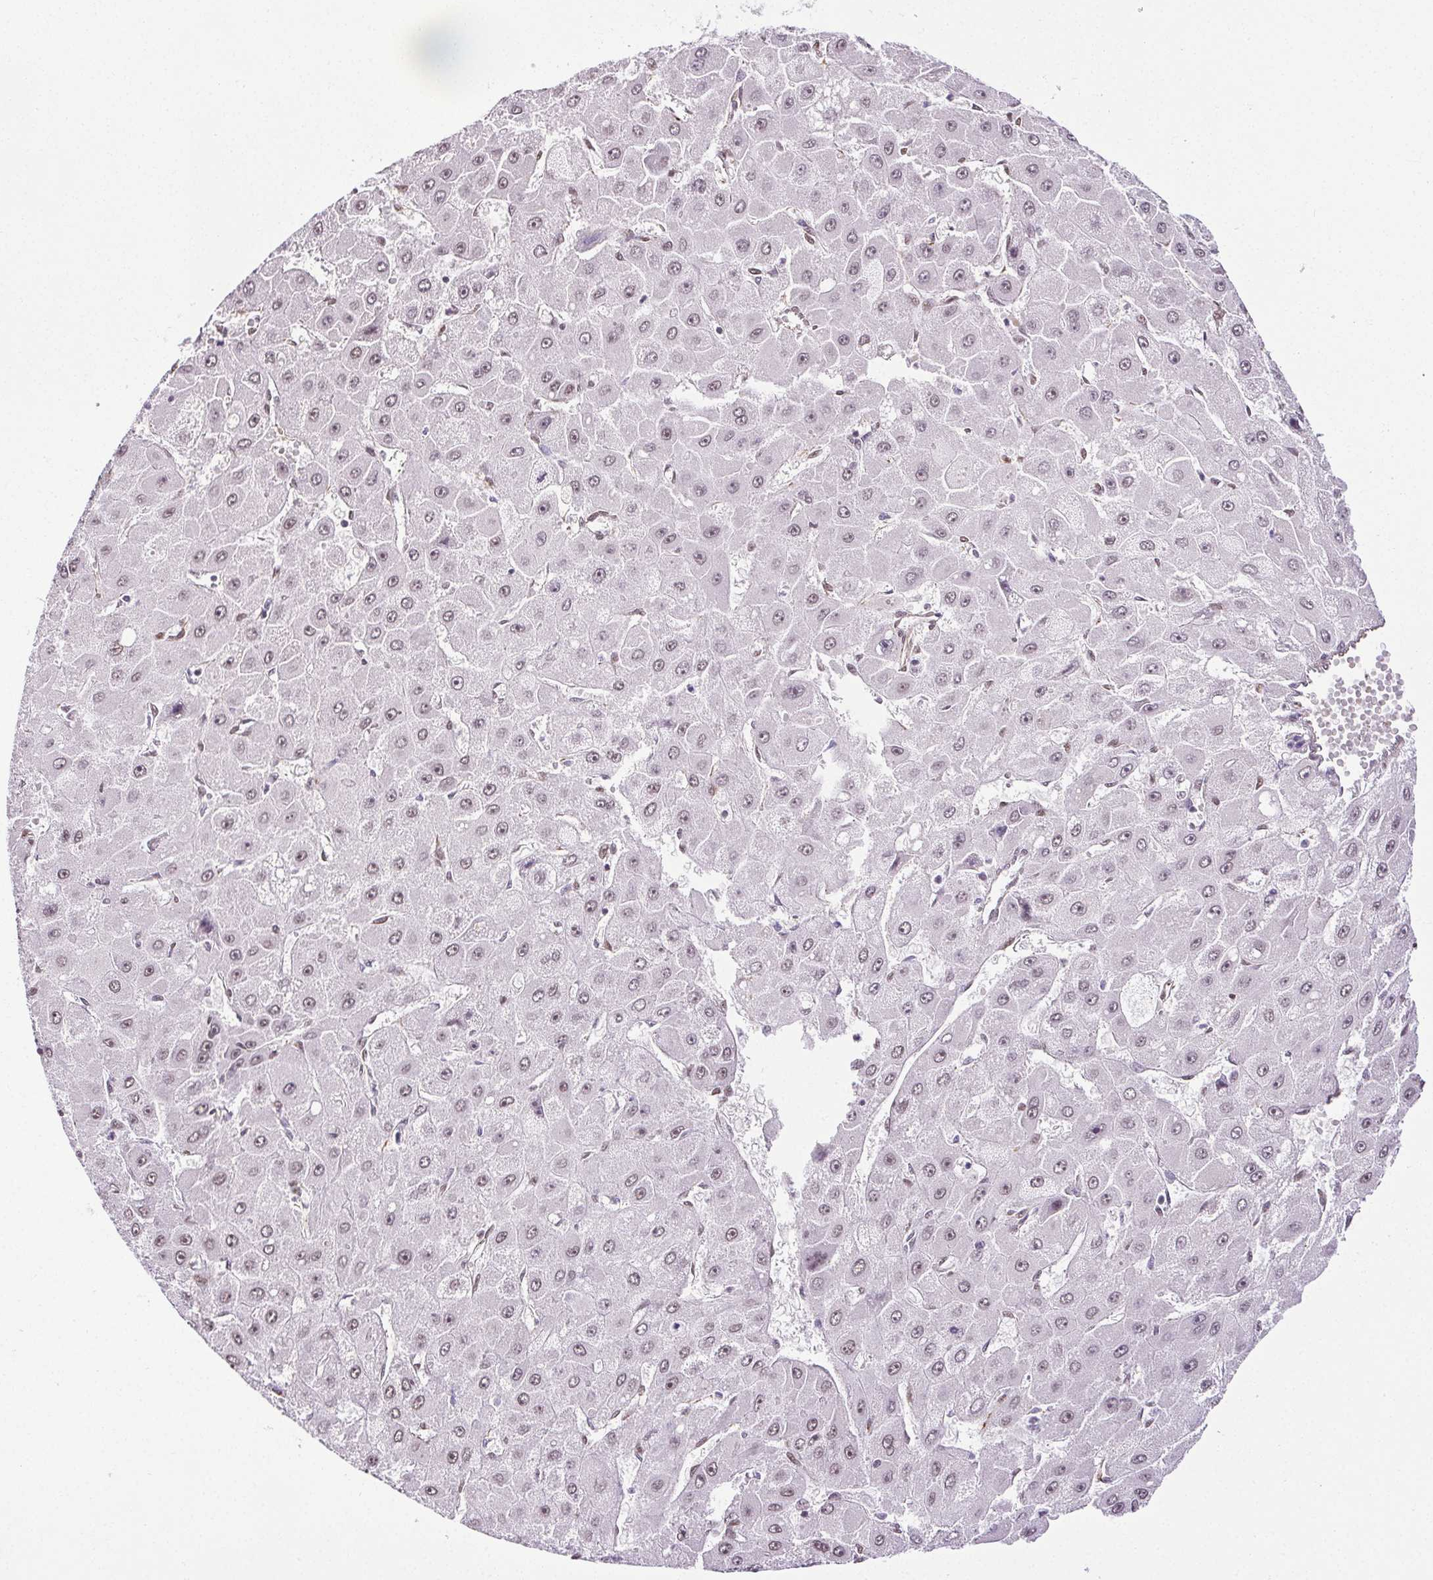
{"staining": {"intensity": "weak", "quantity": "25%-75%", "location": "nuclear"}, "tissue": "liver cancer", "cell_type": "Tumor cells", "image_type": "cancer", "snomed": [{"axis": "morphology", "description": "Carcinoma, Hepatocellular, NOS"}, {"axis": "topography", "description": "Liver"}], "caption": "Hepatocellular carcinoma (liver) was stained to show a protein in brown. There is low levels of weak nuclear staining in about 25%-75% of tumor cells.", "gene": "GP6", "patient": {"sex": "female", "age": 25}}